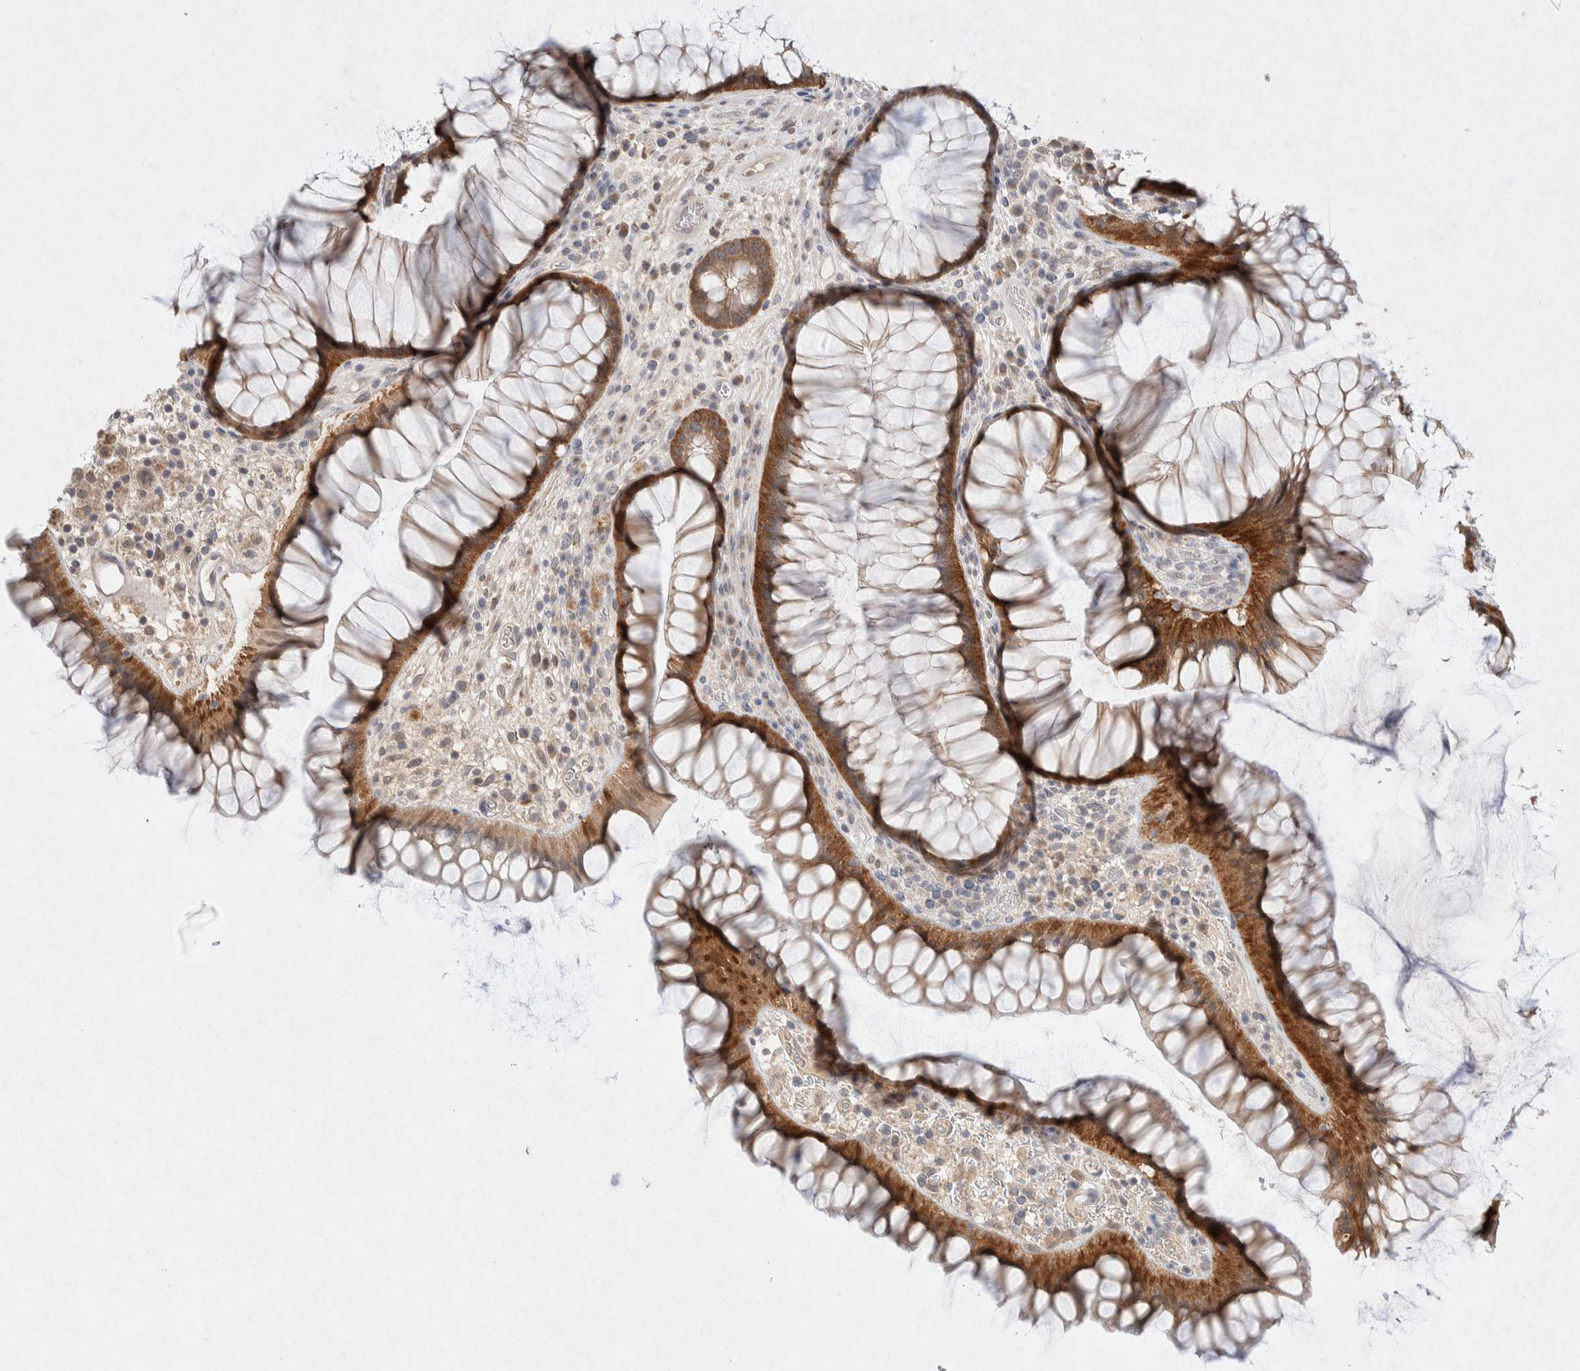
{"staining": {"intensity": "moderate", "quantity": ">75%", "location": "cytoplasmic/membranous"}, "tissue": "rectum", "cell_type": "Glandular cells", "image_type": "normal", "snomed": [{"axis": "morphology", "description": "Normal tissue, NOS"}, {"axis": "topography", "description": "Rectum"}], "caption": "IHC of unremarkable human rectum exhibits medium levels of moderate cytoplasmic/membranous positivity in about >75% of glandular cells. (Stains: DAB (3,3'-diaminobenzidine) in brown, nuclei in blue, Microscopy: brightfield microscopy at high magnification).", "gene": "CMTM4", "patient": {"sex": "male", "age": 51}}